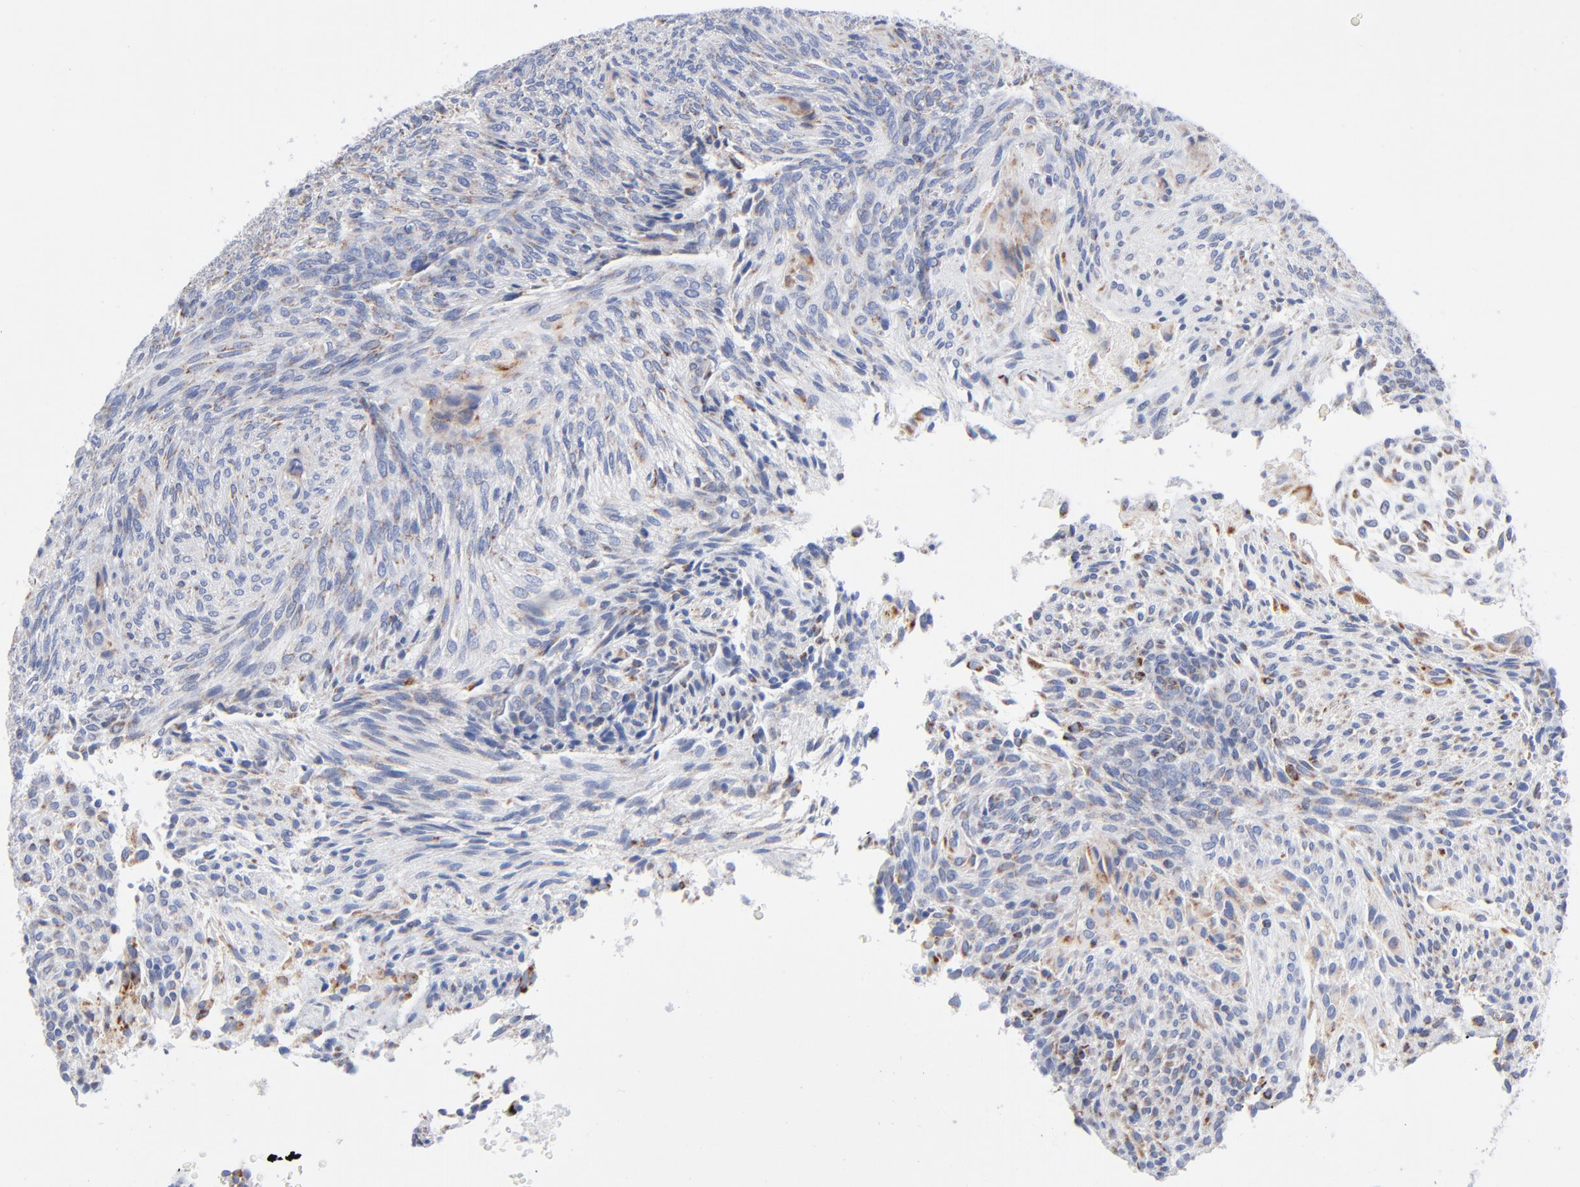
{"staining": {"intensity": "weak", "quantity": "<25%", "location": "cytoplasmic/membranous"}, "tissue": "glioma", "cell_type": "Tumor cells", "image_type": "cancer", "snomed": [{"axis": "morphology", "description": "Glioma, malignant, High grade"}, {"axis": "topography", "description": "Cerebral cortex"}], "caption": "An immunohistochemistry (IHC) histopathology image of malignant high-grade glioma is shown. There is no staining in tumor cells of malignant high-grade glioma.", "gene": "CHCHD10", "patient": {"sex": "female", "age": 55}}